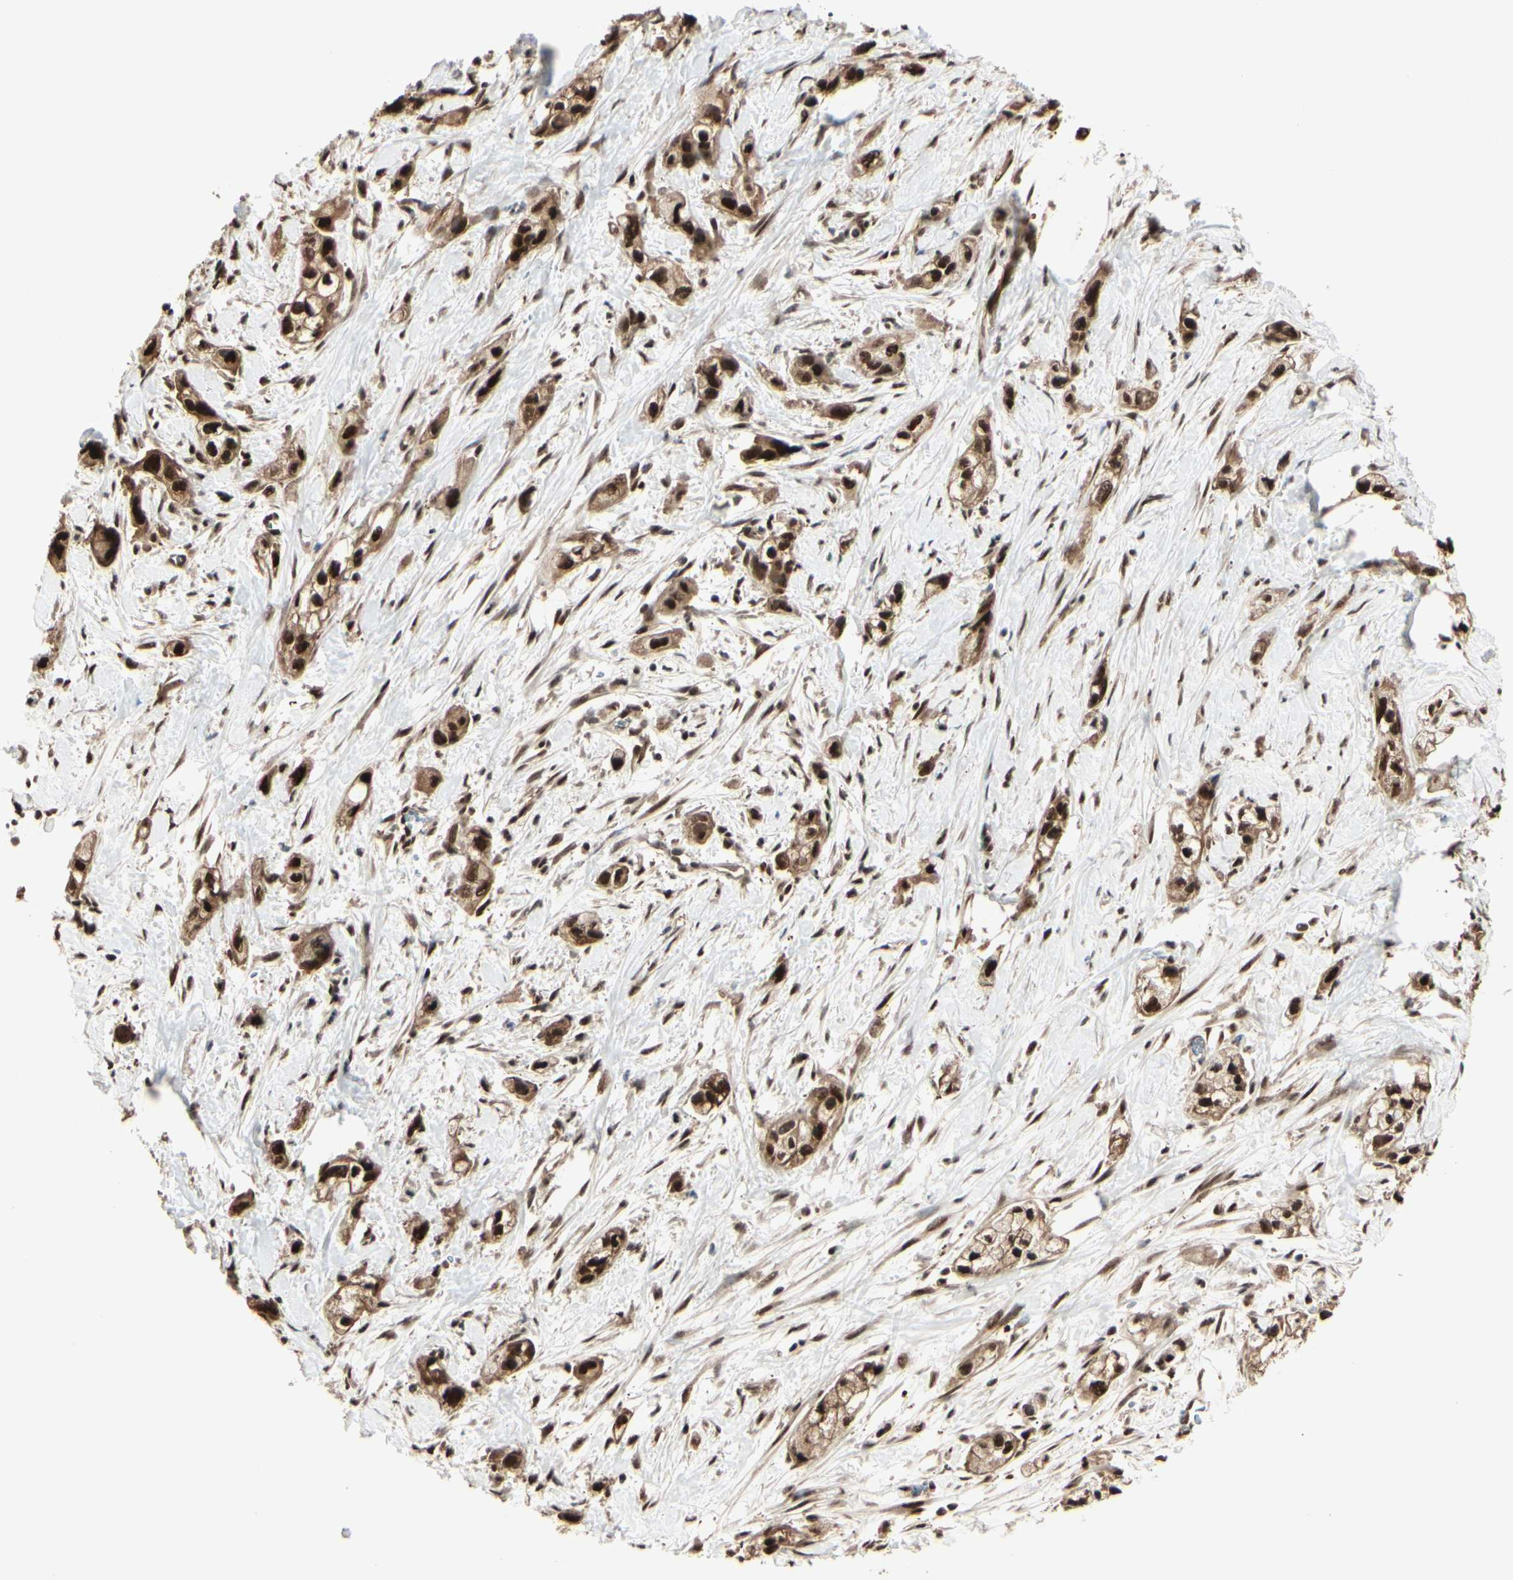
{"staining": {"intensity": "strong", "quantity": ">75%", "location": "cytoplasmic/membranous,nuclear"}, "tissue": "pancreatic cancer", "cell_type": "Tumor cells", "image_type": "cancer", "snomed": [{"axis": "morphology", "description": "Adenocarcinoma, NOS"}, {"axis": "topography", "description": "Pancreas"}], "caption": "Protein staining of adenocarcinoma (pancreatic) tissue demonstrates strong cytoplasmic/membranous and nuclear staining in approximately >75% of tumor cells.", "gene": "HSF1", "patient": {"sex": "male", "age": 74}}